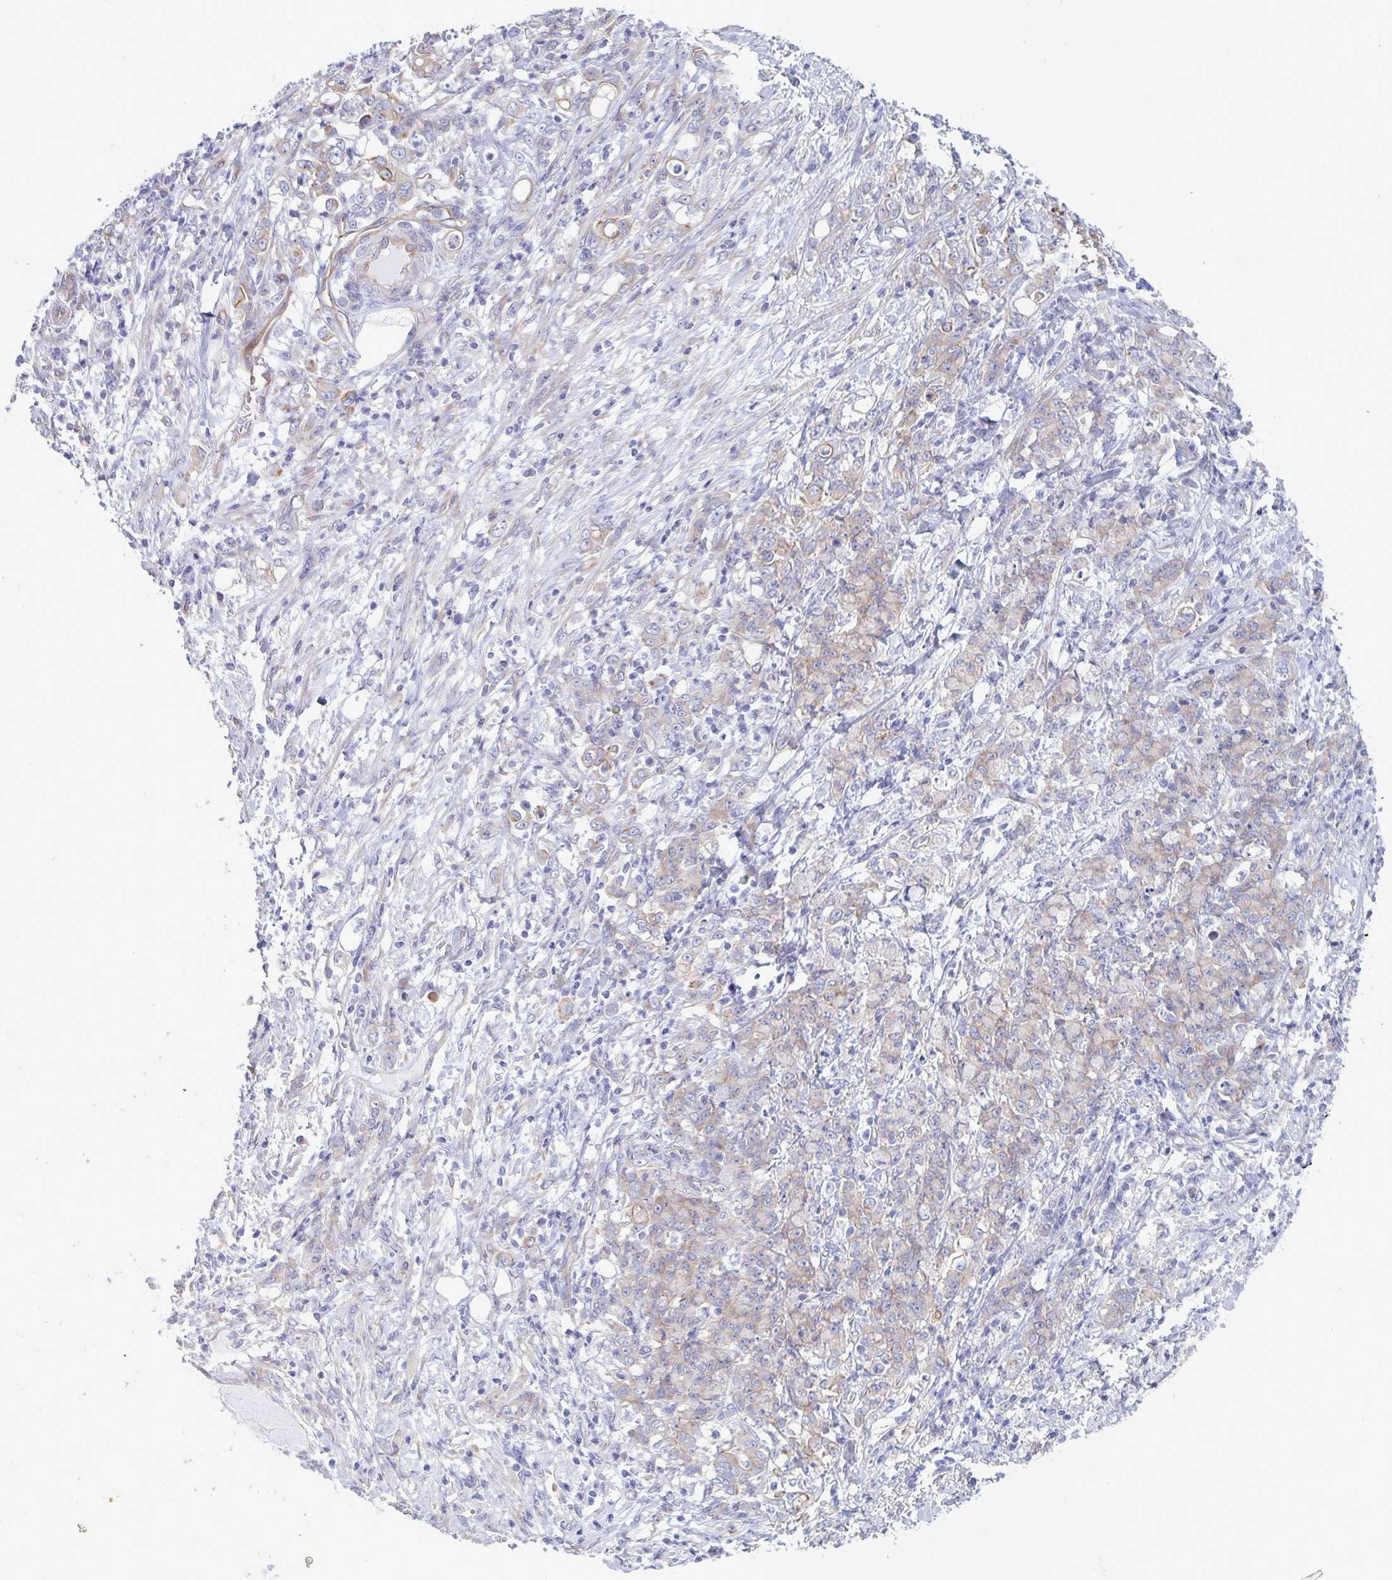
{"staining": {"intensity": "weak", "quantity": "<25%", "location": "cytoplasmic/membranous"}, "tissue": "stomach cancer", "cell_type": "Tumor cells", "image_type": "cancer", "snomed": [{"axis": "morphology", "description": "Adenocarcinoma, NOS"}, {"axis": "topography", "description": "Stomach"}], "caption": "Adenocarcinoma (stomach) was stained to show a protein in brown. There is no significant expression in tumor cells.", "gene": "PLCB3", "patient": {"sex": "female", "age": 79}}